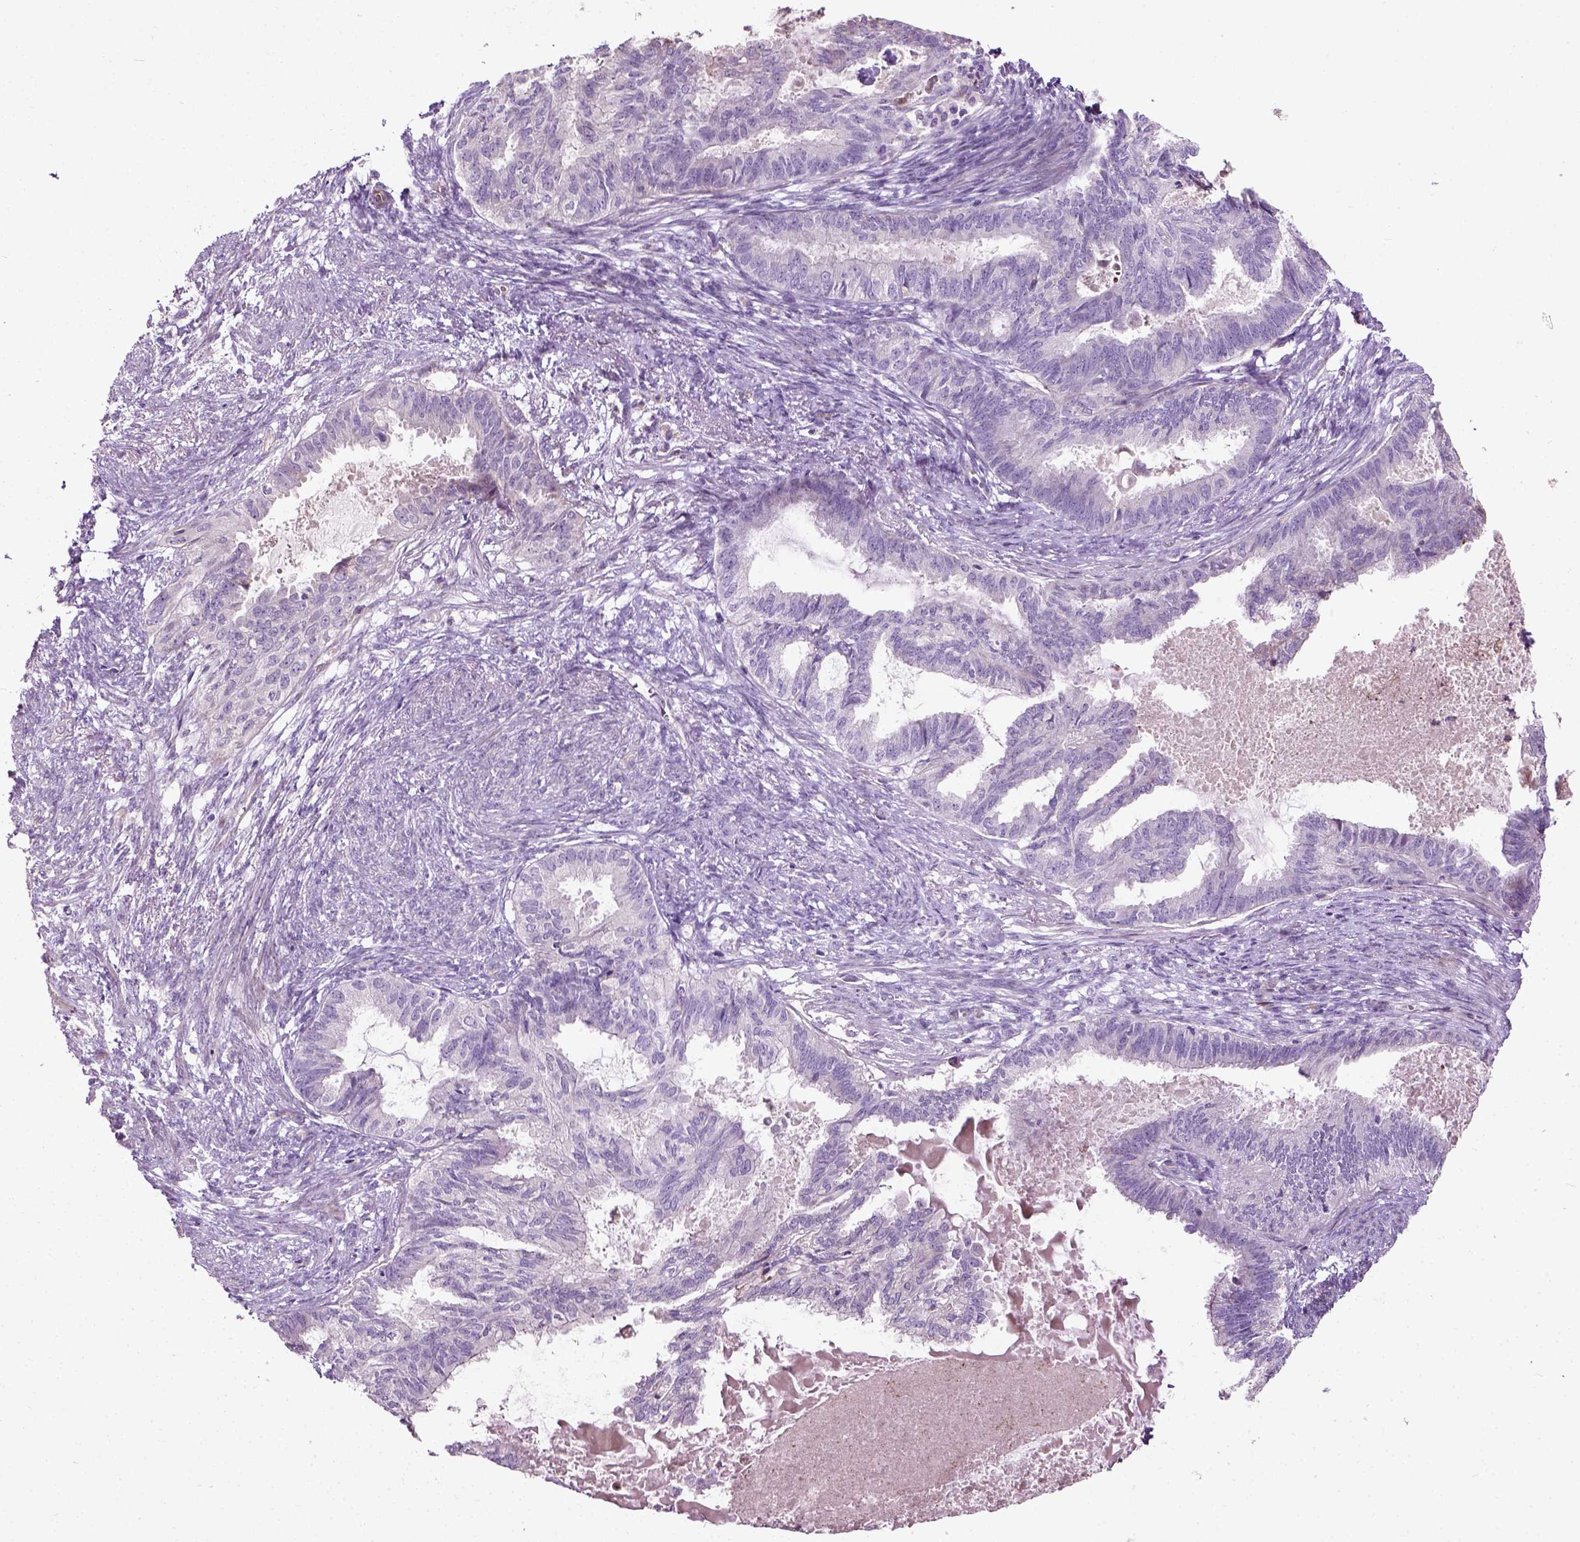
{"staining": {"intensity": "negative", "quantity": "none", "location": "none"}, "tissue": "endometrial cancer", "cell_type": "Tumor cells", "image_type": "cancer", "snomed": [{"axis": "morphology", "description": "Adenocarcinoma, NOS"}, {"axis": "topography", "description": "Endometrium"}], "caption": "This is an IHC image of adenocarcinoma (endometrial). There is no expression in tumor cells.", "gene": "PKP3", "patient": {"sex": "female", "age": 86}}